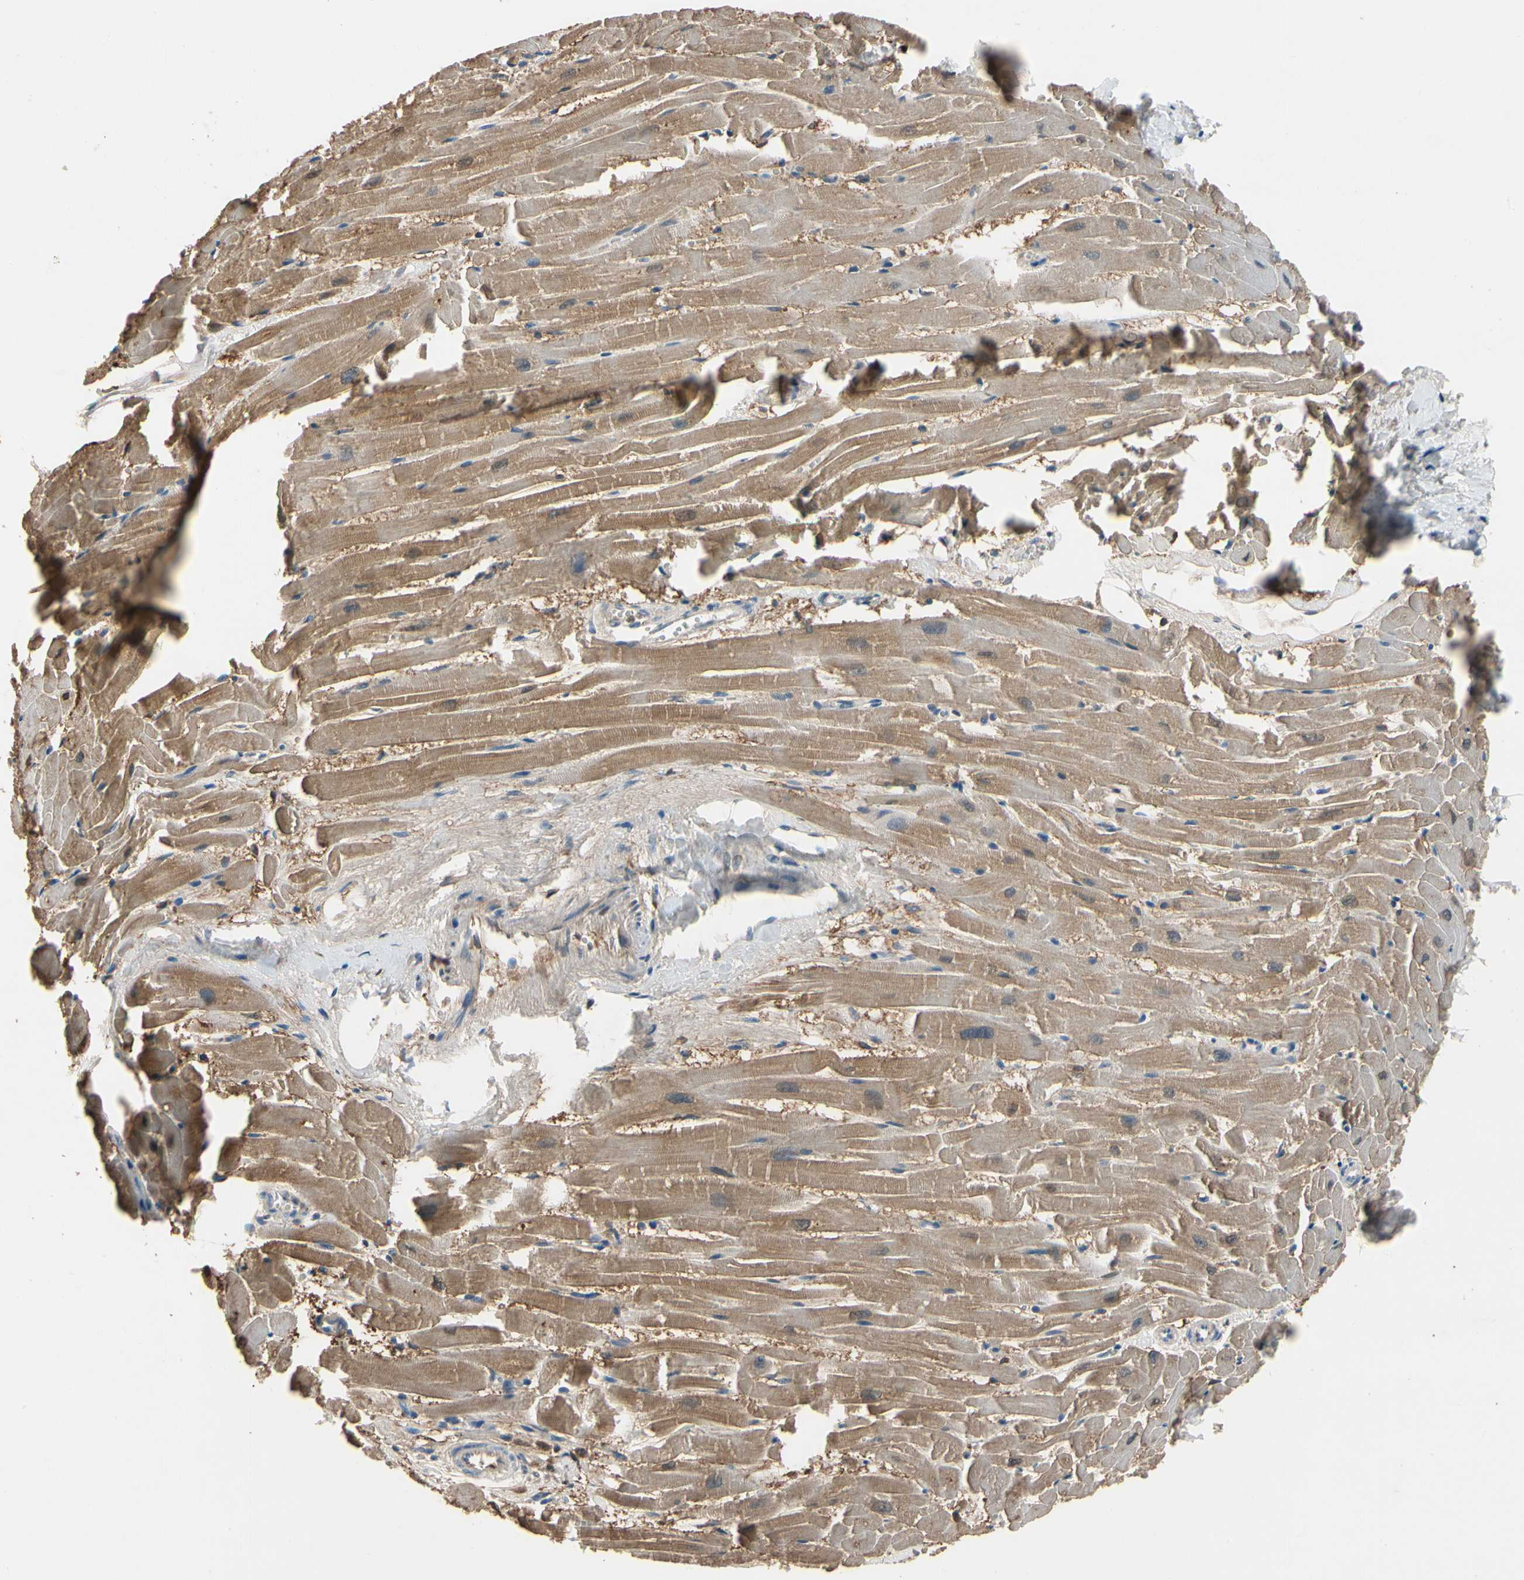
{"staining": {"intensity": "moderate", "quantity": "25%-75%", "location": "cytoplasmic/membranous"}, "tissue": "heart muscle", "cell_type": "Cardiomyocytes", "image_type": "normal", "snomed": [{"axis": "morphology", "description": "Normal tissue, NOS"}, {"axis": "topography", "description": "Heart"}], "caption": "Immunohistochemical staining of normal human heart muscle displays medium levels of moderate cytoplasmic/membranous staining in approximately 25%-75% of cardiomyocytes.", "gene": "HJURP", "patient": {"sex": "female", "age": 19}}